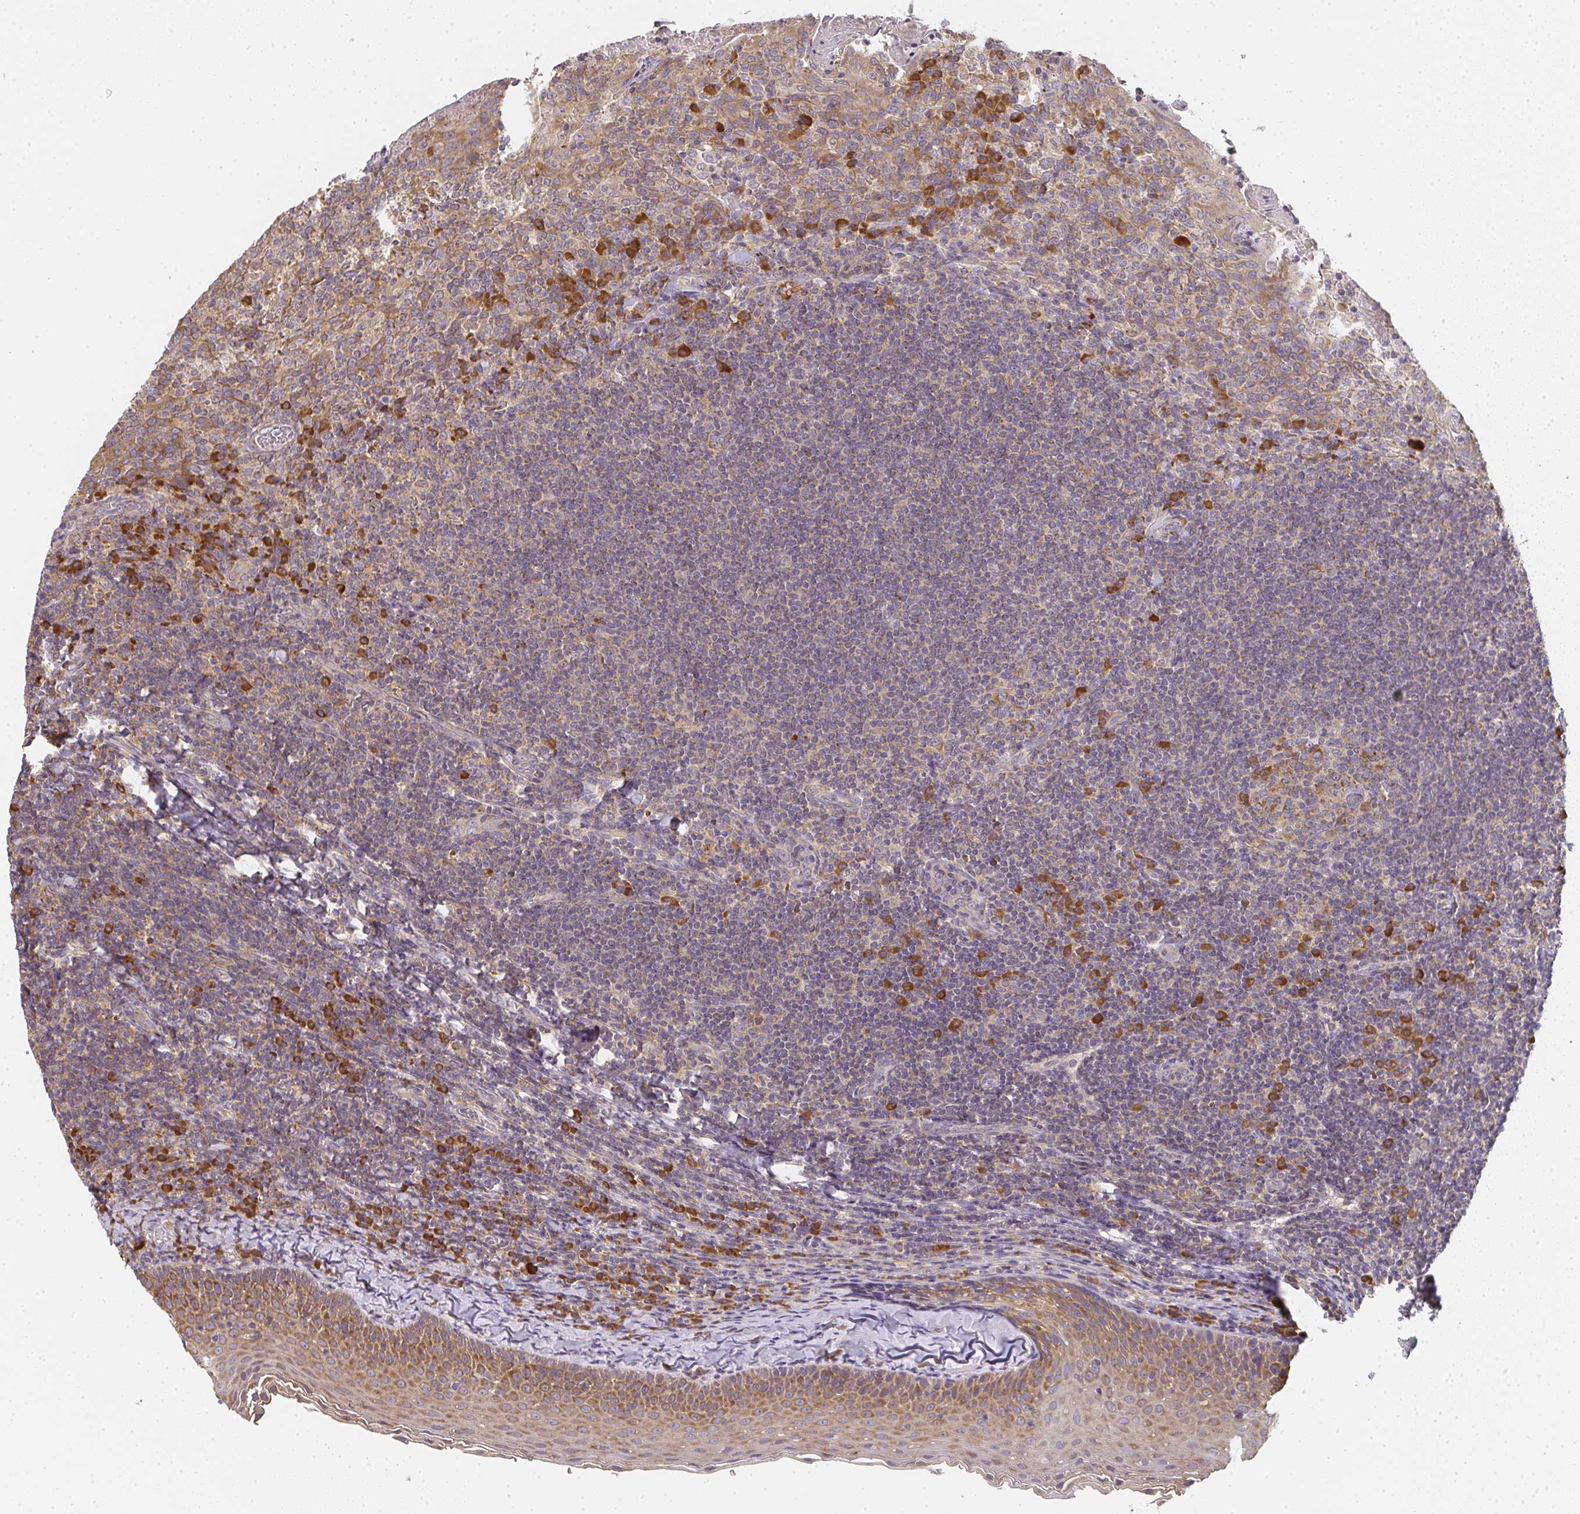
{"staining": {"intensity": "strong", "quantity": "<25%", "location": "cytoplasmic/membranous"}, "tissue": "tonsil", "cell_type": "Germinal center cells", "image_type": "normal", "snomed": [{"axis": "morphology", "description": "Normal tissue, NOS"}, {"axis": "topography", "description": "Tonsil"}], "caption": "Unremarkable tonsil was stained to show a protein in brown. There is medium levels of strong cytoplasmic/membranous expression in about <25% of germinal center cells.", "gene": "SLC35B3", "patient": {"sex": "female", "age": 10}}